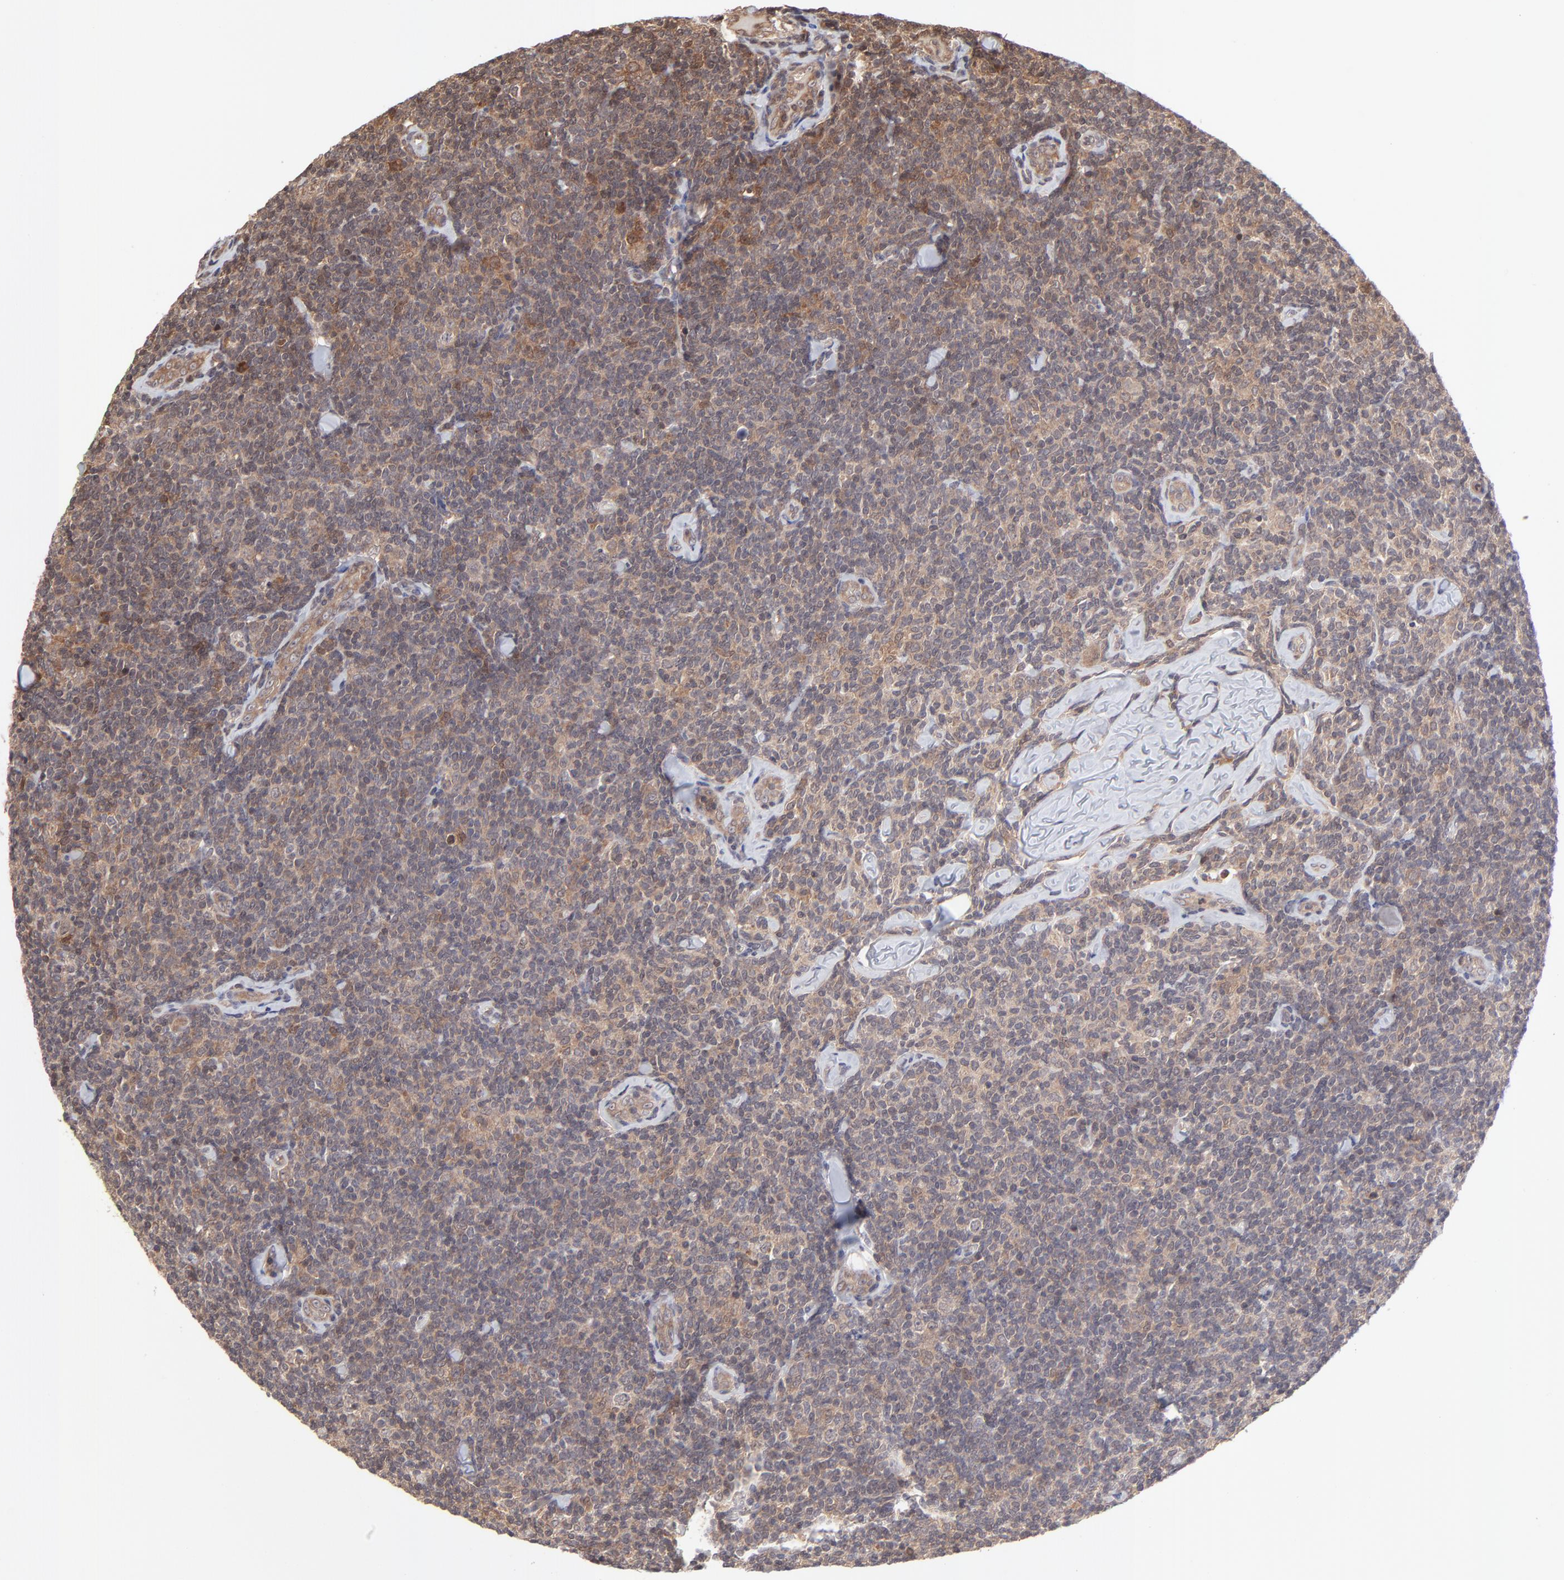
{"staining": {"intensity": "moderate", "quantity": "<25%", "location": "cytoplasmic/membranous"}, "tissue": "lymphoma", "cell_type": "Tumor cells", "image_type": "cancer", "snomed": [{"axis": "morphology", "description": "Malignant lymphoma, non-Hodgkin's type, Low grade"}, {"axis": "topography", "description": "Lymph node"}], "caption": "The histopathology image reveals immunohistochemical staining of low-grade malignant lymphoma, non-Hodgkin's type. There is moderate cytoplasmic/membranous staining is identified in approximately <25% of tumor cells.", "gene": "UBE2L6", "patient": {"sex": "female", "age": 56}}